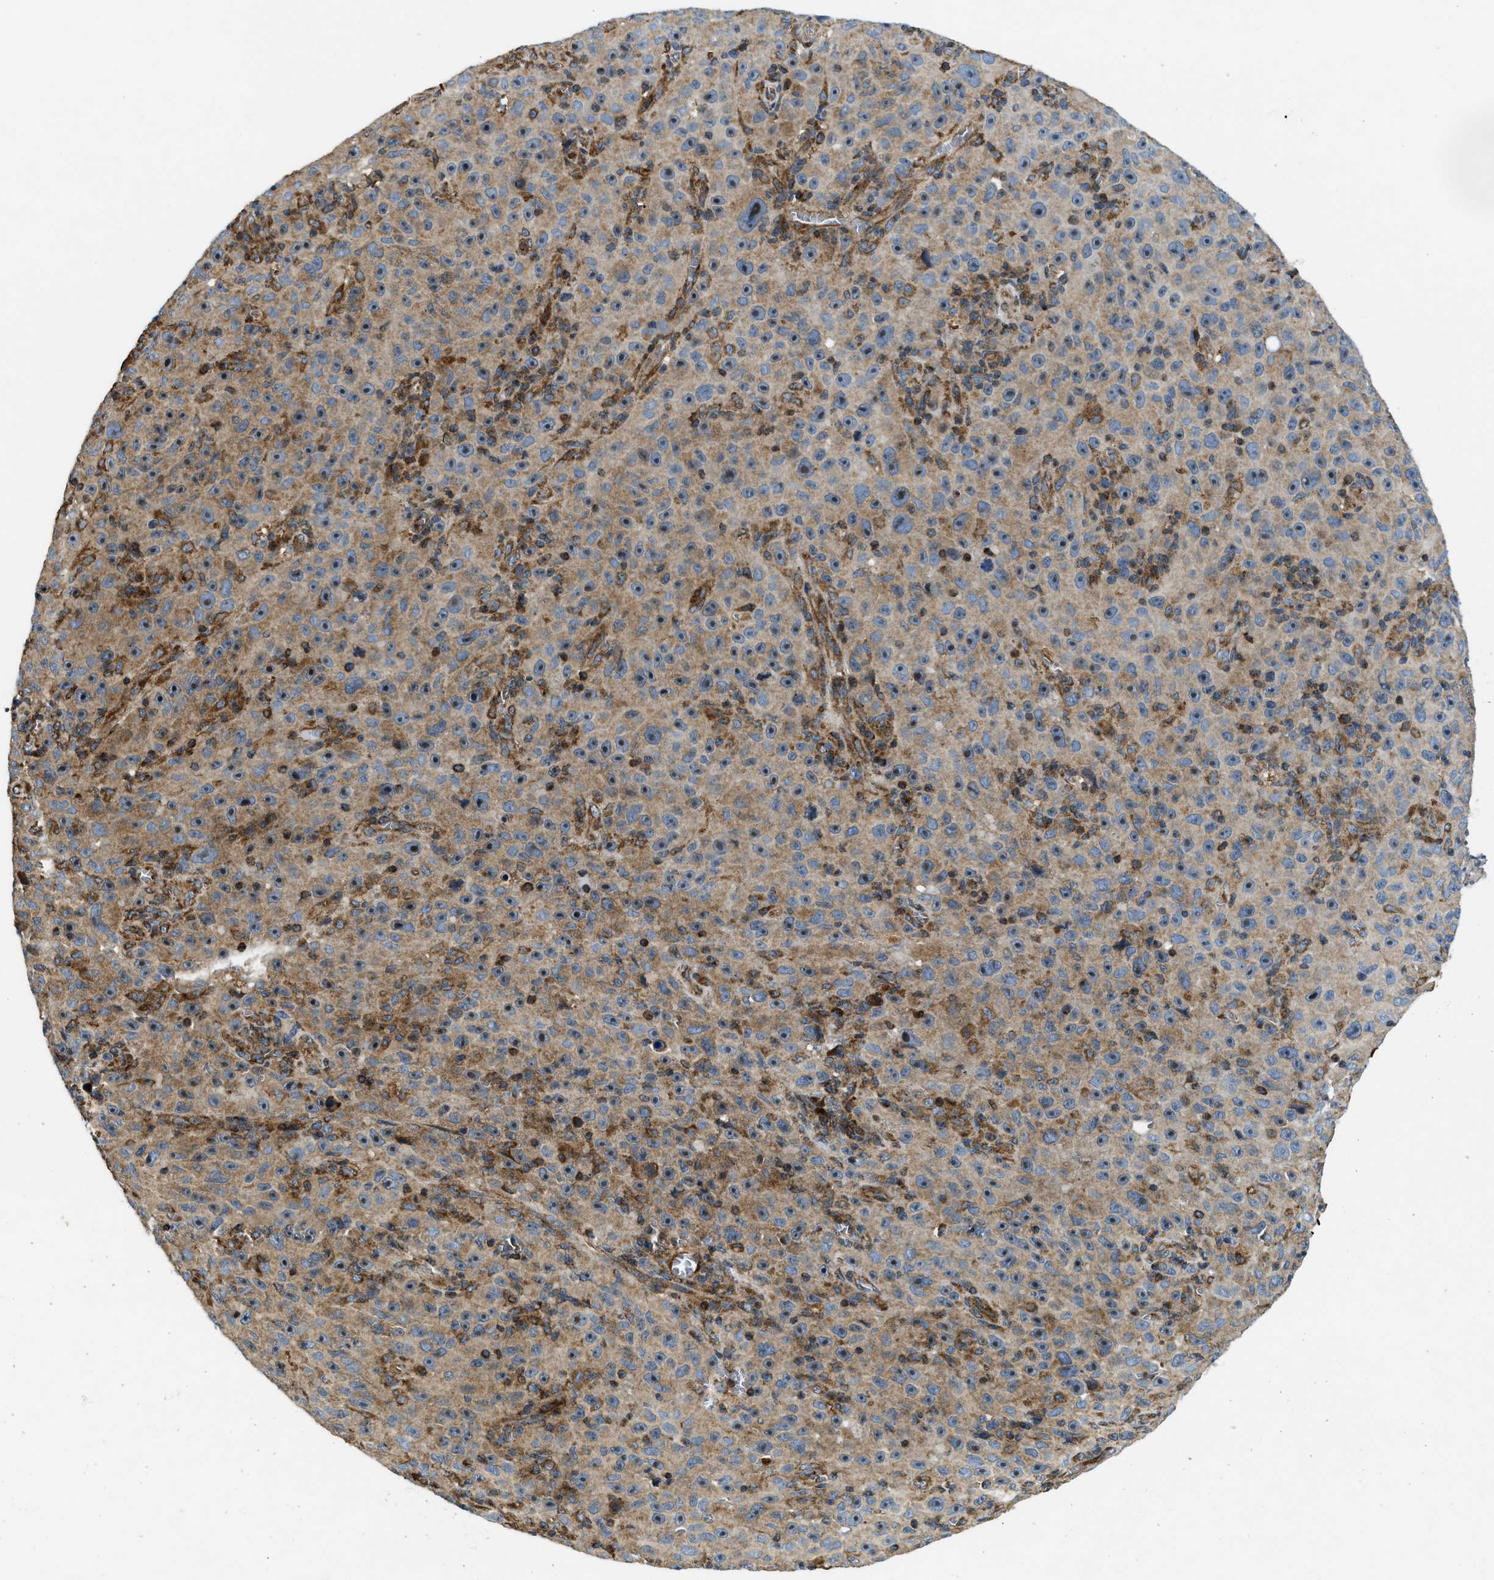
{"staining": {"intensity": "moderate", "quantity": ">75%", "location": "cytoplasmic/membranous,nuclear"}, "tissue": "melanoma", "cell_type": "Tumor cells", "image_type": "cancer", "snomed": [{"axis": "morphology", "description": "Malignant melanoma, NOS"}, {"axis": "topography", "description": "Skin"}], "caption": "Malignant melanoma tissue reveals moderate cytoplasmic/membranous and nuclear expression in about >75% of tumor cells, visualized by immunohistochemistry. (DAB (3,3'-diaminobenzidine) IHC with brightfield microscopy, high magnification).", "gene": "CSPG4", "patient": {"sex": "female", "age": 82}}